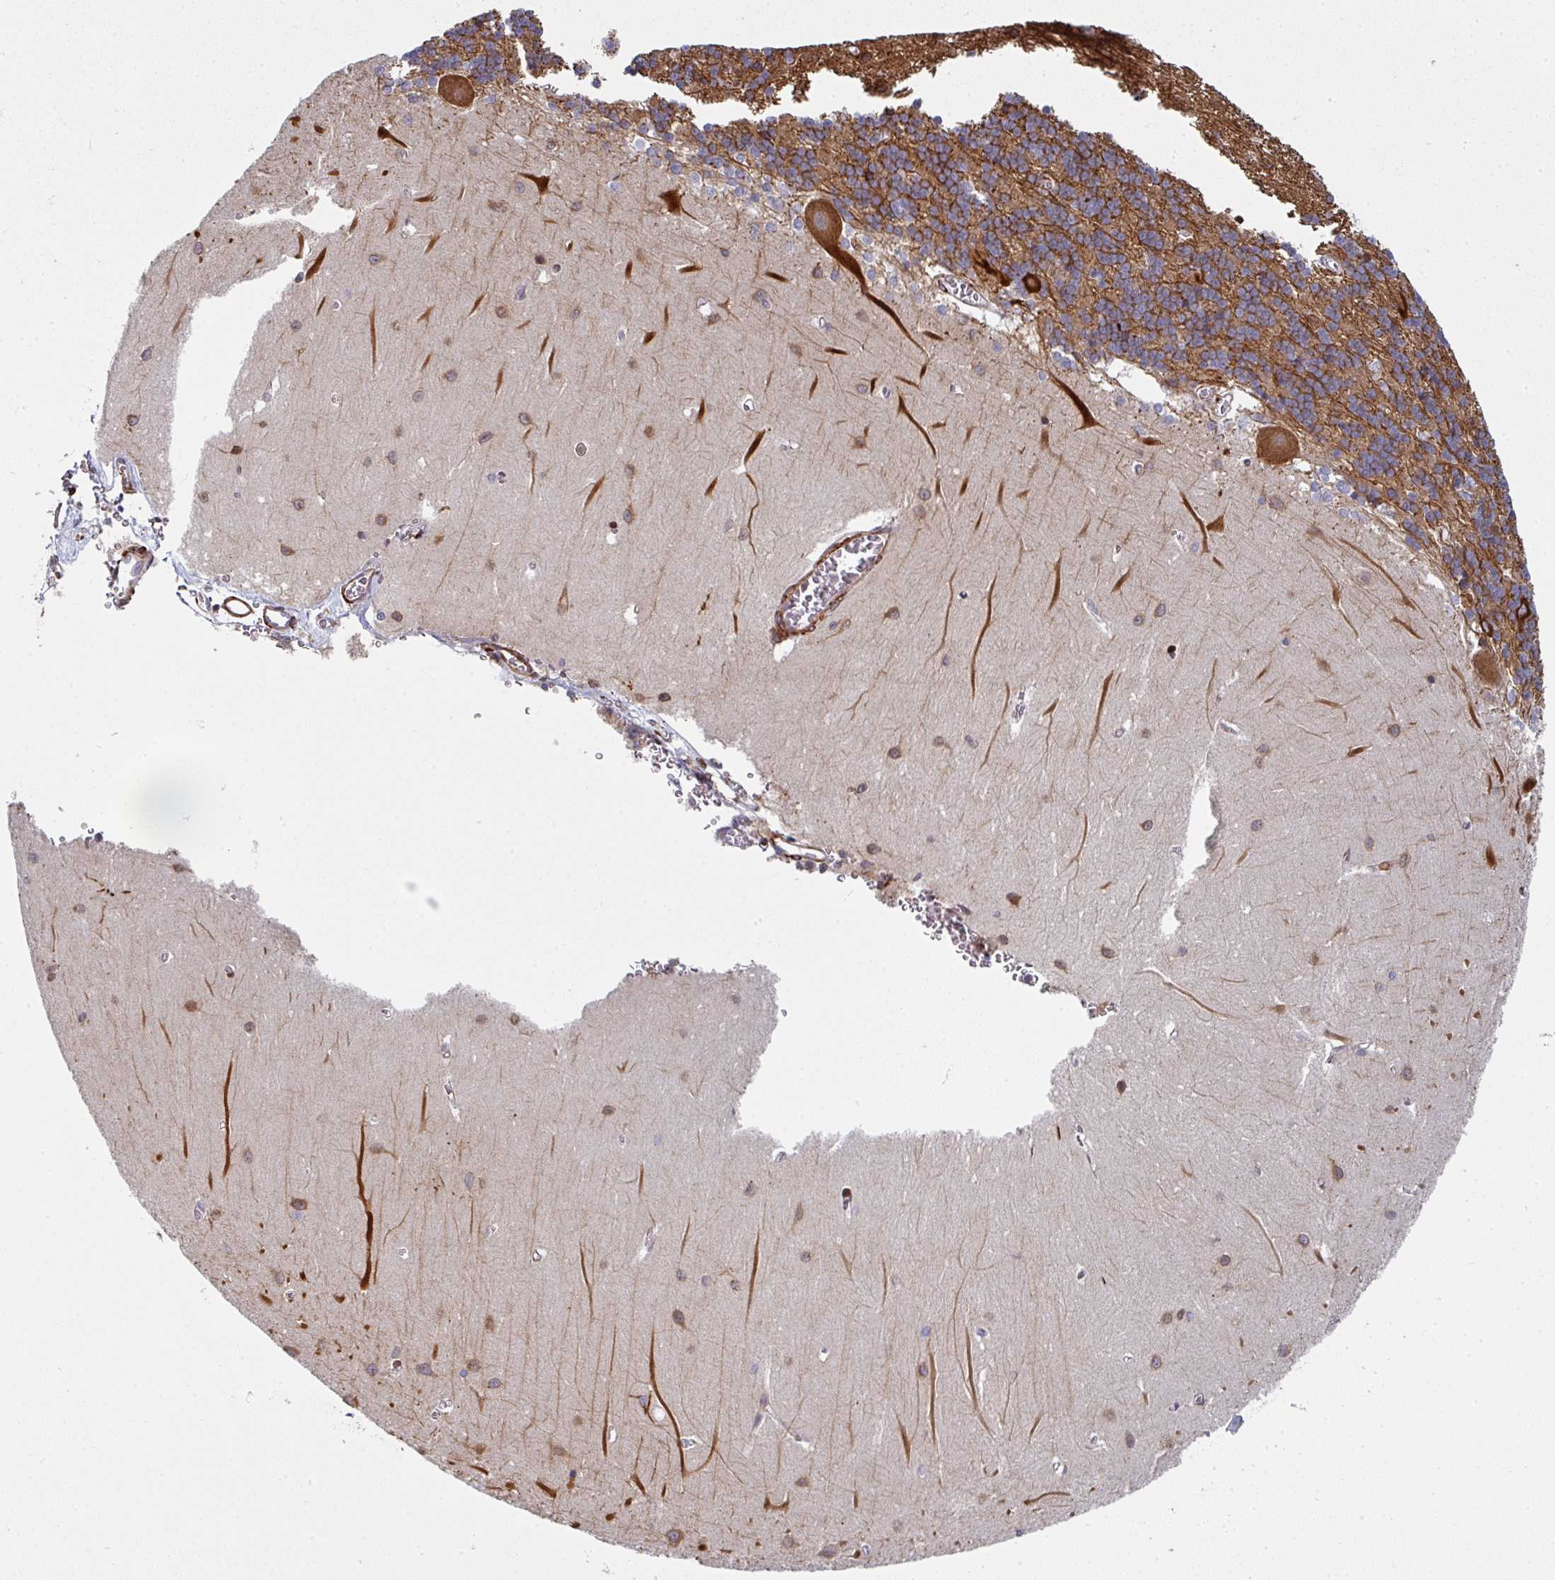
{"staining": {"intensity": "moderate", "quantity": "25%-75%", "location": "cytoplasmic/membranous"}, "tissue": "cerebellum", "cell_type": "Cells in granular layer", "image_type": "normal", "snomed": [{"axis": "morphology", "description": "Normal tissue, NOS"}, {"axis": "topography", "description": "Cerebellum"}], "caption": "Immunohistochemistry (IHC) of unremarkable human cerebellum displays medium levels of moderate cytoplasmic/membranous expression in approximately 25%-75% of cells in granular layer.", "gene": "BEND5", "patient": {"sex": "male", "age": 37}}